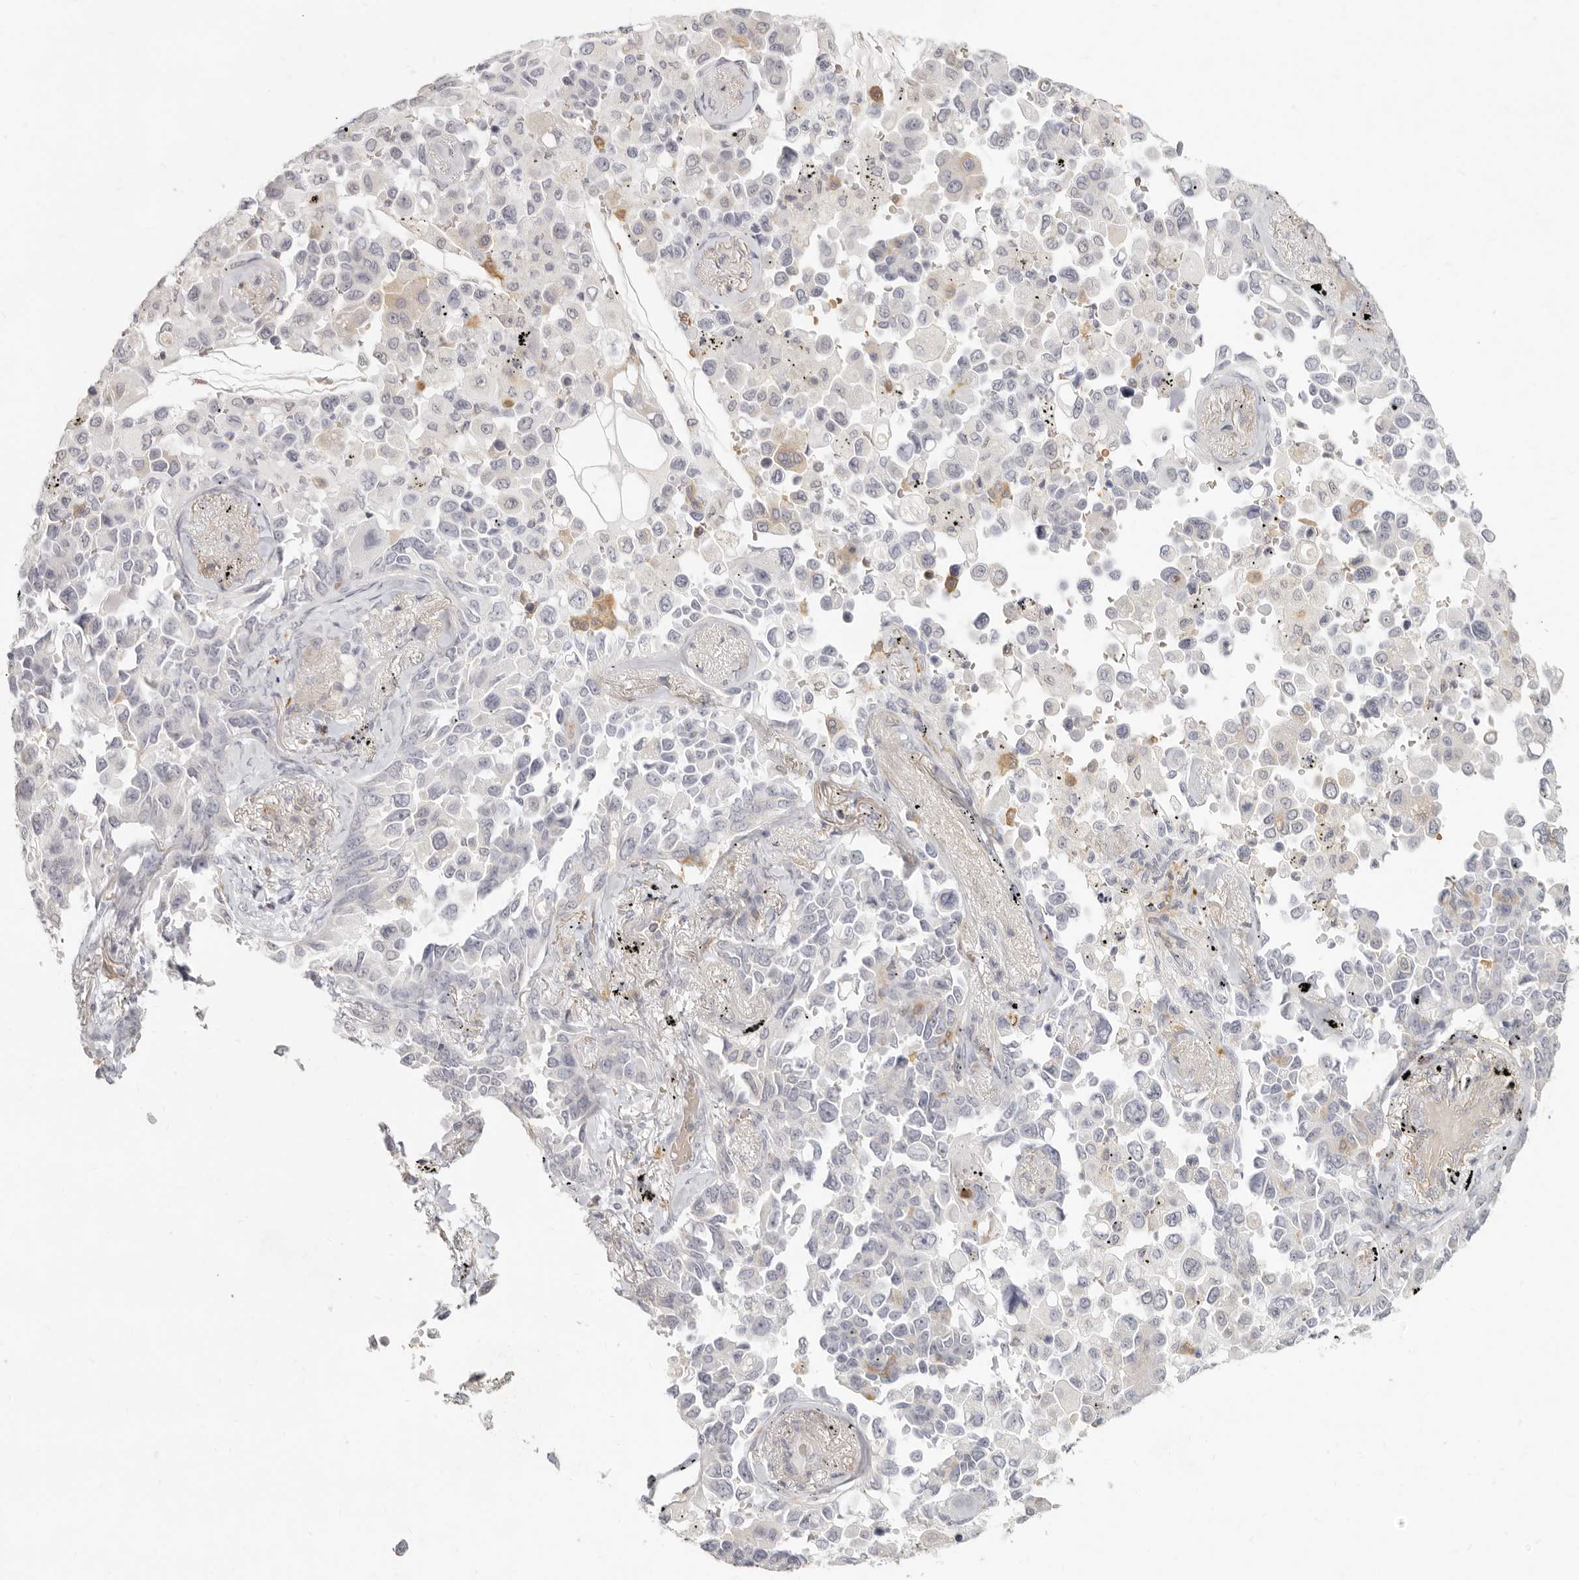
{"staining": {"intensity": "negative", "quantity": "none", "location": "none"}, "tissue": "lung cancer", "cell_type": "Tumor cells", "image_type": "cancer", "snomed": [{"axis": "morphology", "description": "Adenocarcinoma, NOS"}, {"axis": "topography", "description": "Lung"}], "caption": "DAB immunohistochemical staining of lung cancer (adenocarcinoma) shows no significant expression in tumor cells.", "gene": "NIBAN1", "patient": {"sex": "female", "age": 67}}